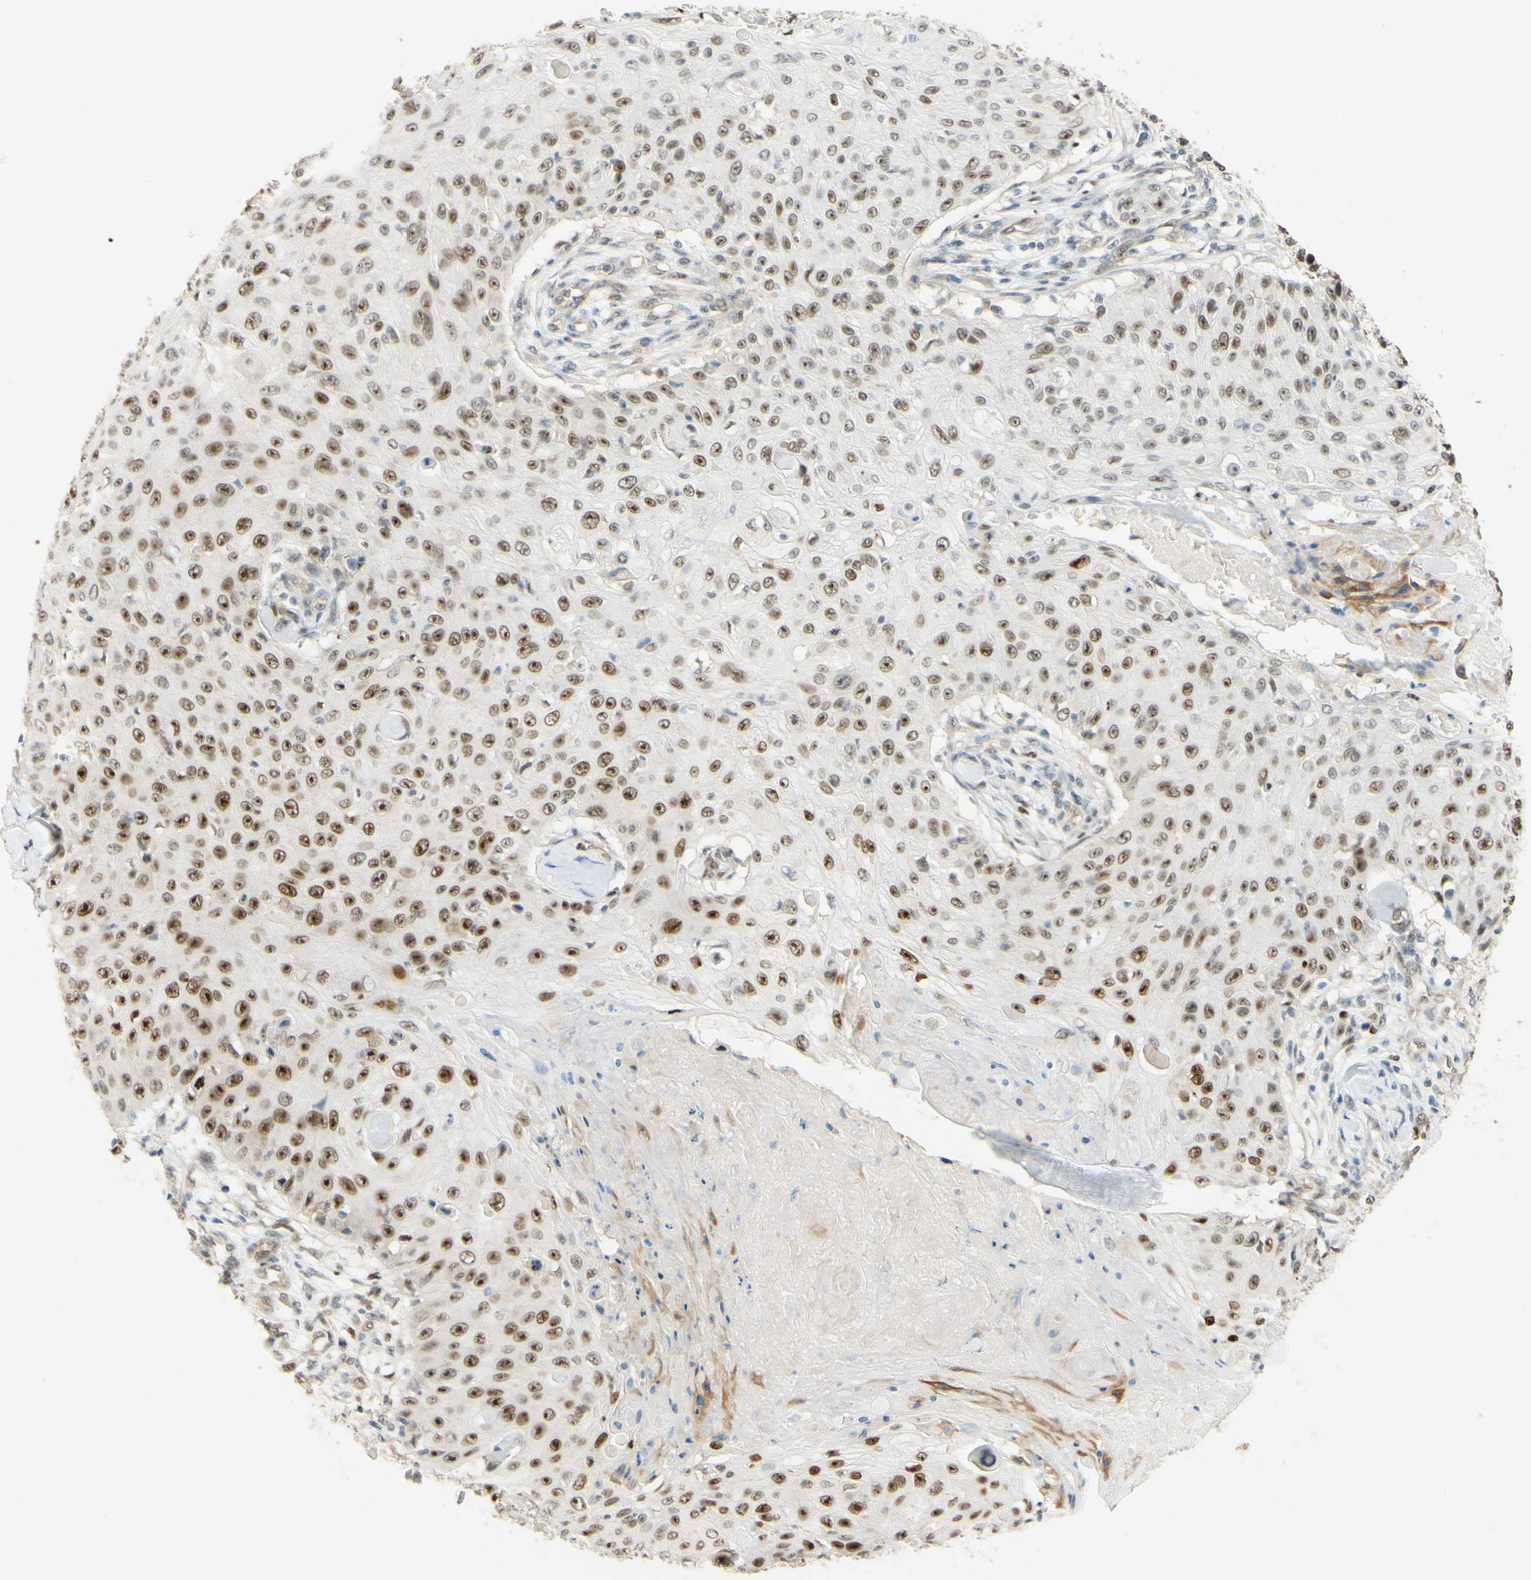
{"staining": {"intensity": "strong", "quantity": "25%-75%", "location": "nuclear"}, "tissue": "skin cancer", "cell_type": "Tumor cells", "image_type": "cancer", "snomed": [{"axis": "morphology", "description": "Squamous cell carcinoma, NOS"}, {"axis": "topography", "description": "Skin"}], "caption": "A brown stain highlights strong nuclear positivity of a protein in human squamous cell carcinoma (skin) tumor cells. Ihc stains the protein in brown and the nuclei are stained blue.", "gene": "POLB", "patient": {"sex": "male", "age": 86}}